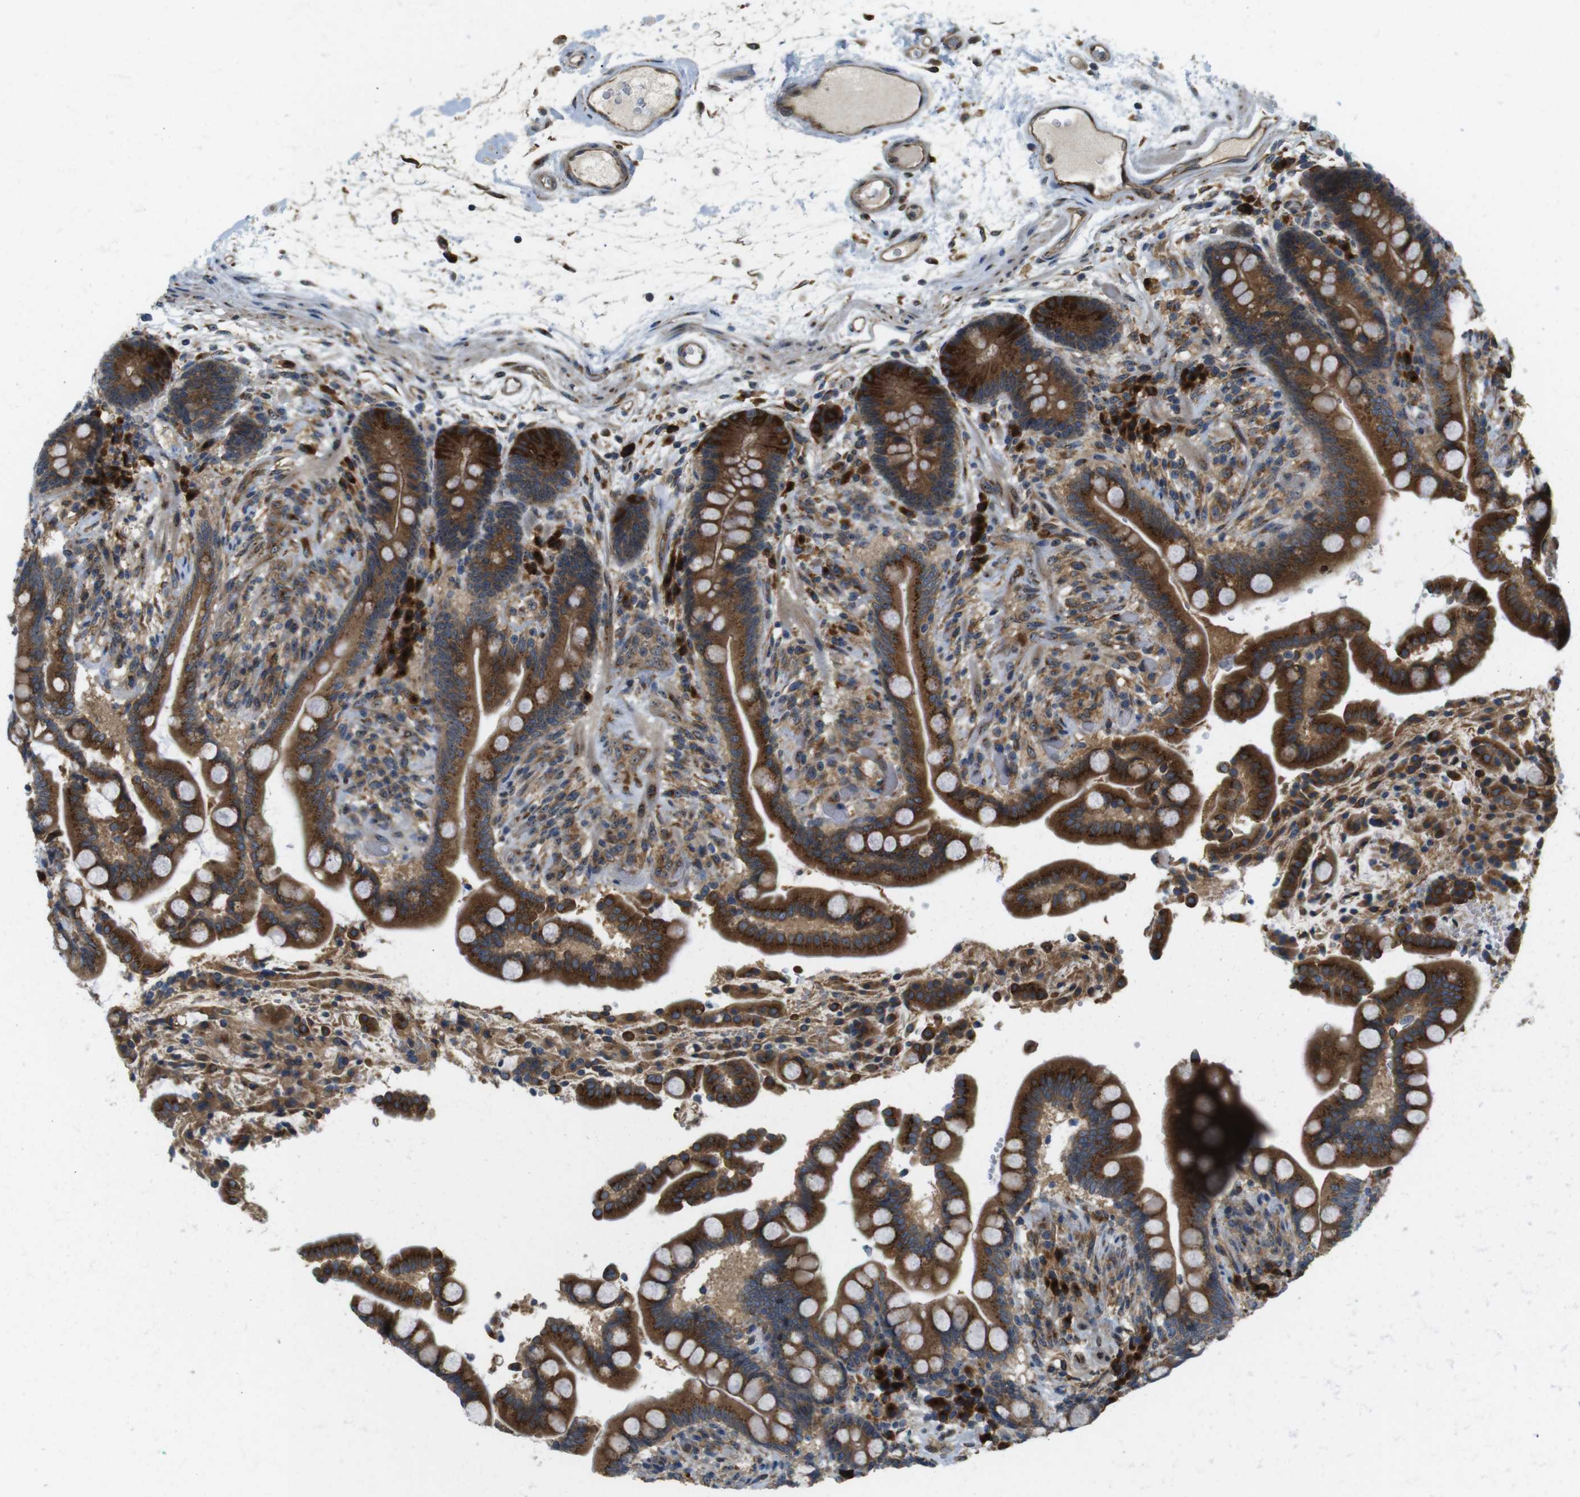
{"staining": {"intensity": "moderate", "quantity": ">75%", "location": "cytoplasmic/membranous"}, "tissue": "colon", "cell_type": "Endothelial cells", "image_type": "normal", "snomed": [{"axis": "morphology", "description": "Normal tissue, NOS"}, {"axis": "topography", "description": "Colon"}], "caption": "Endothelial cells exhibit medium levels of moderate cytoplasmic/membranous staining in about >75% of cells in benign human colon.", "gene": "TMEM143", "patient": {"sex": "male", "age": 73}}